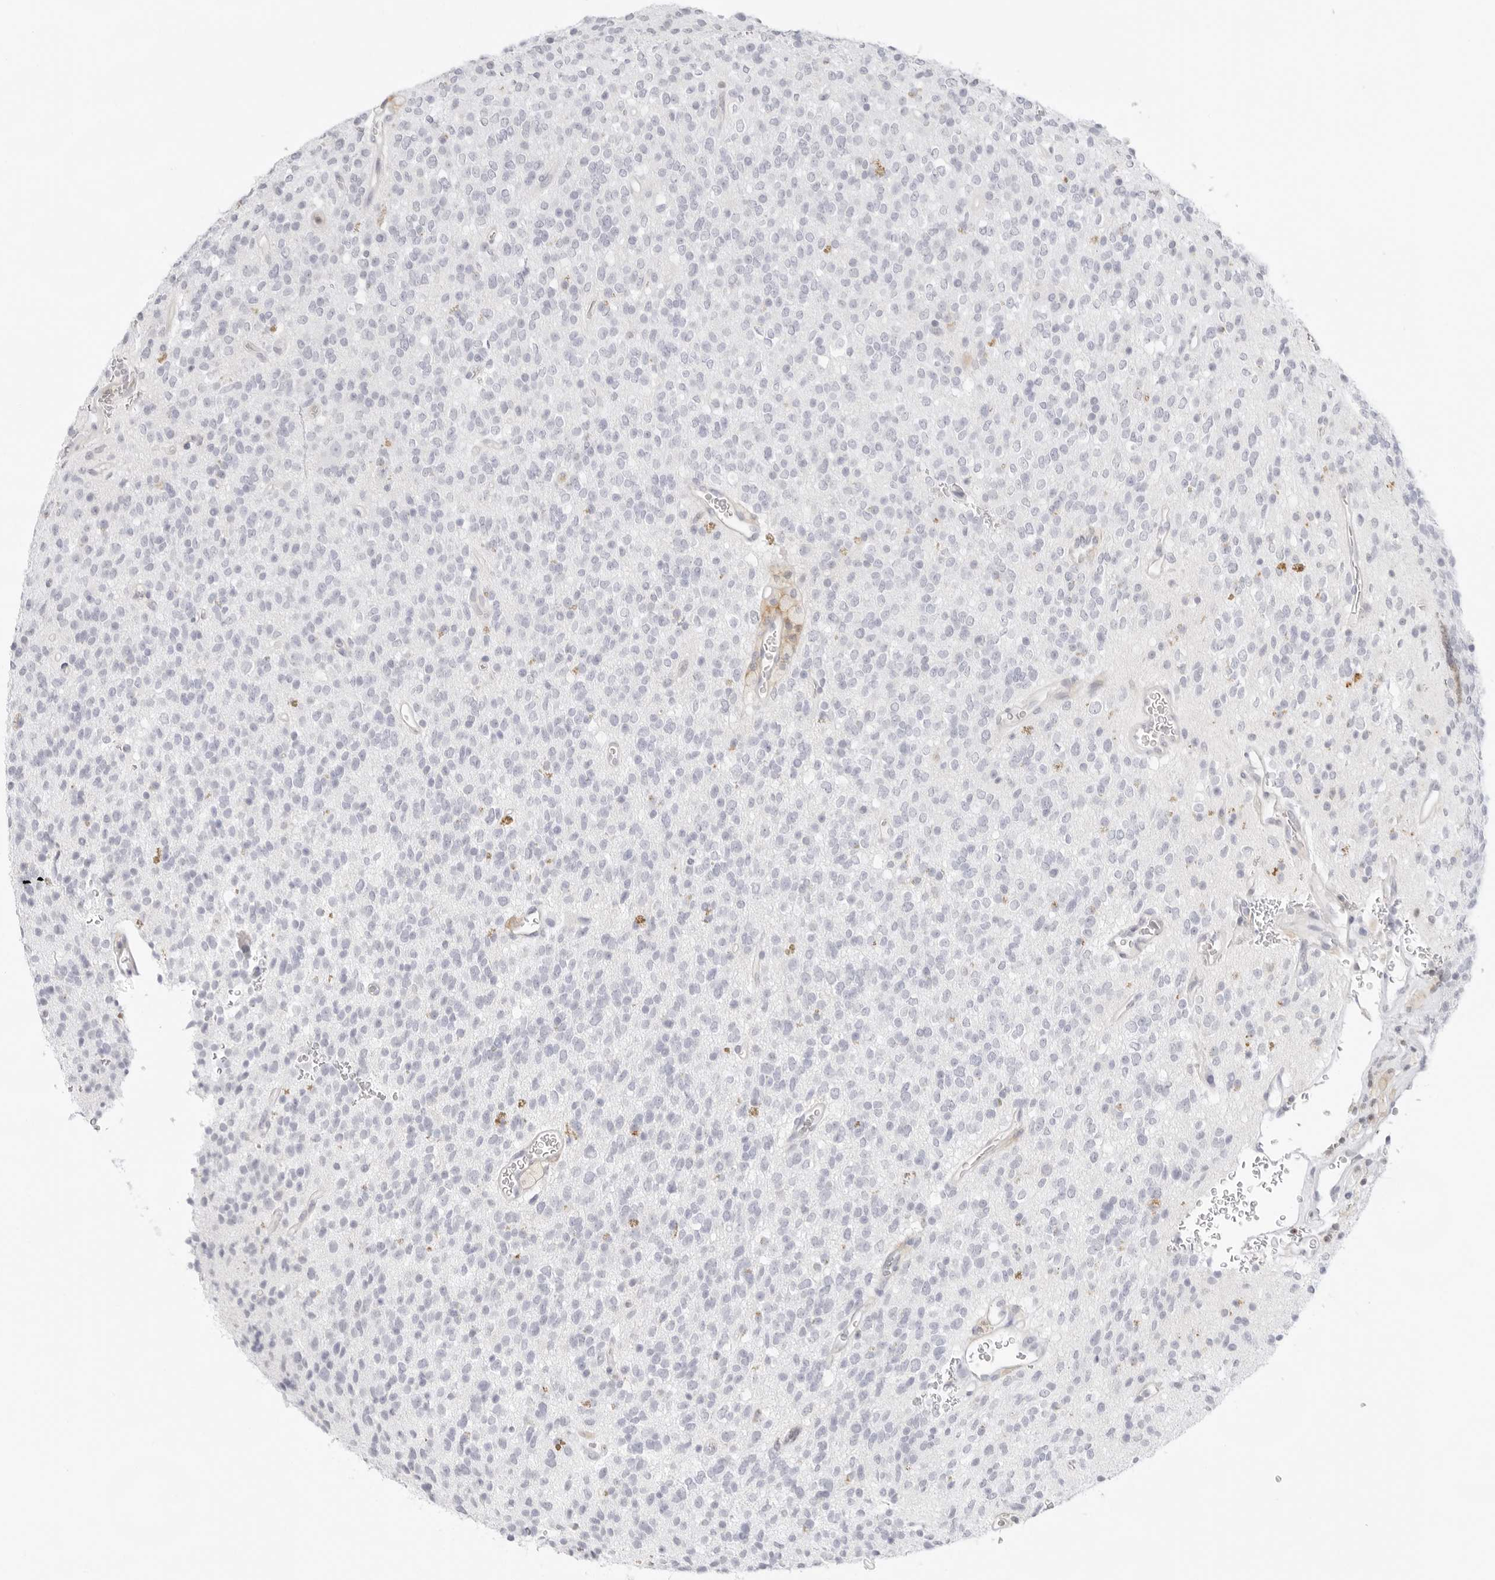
{"staining": {"intensity": "negative", "quantity": "none", "location": "none"}, "tissue": "glioma", "cell_type": "Tumor cells", "image_type": "cancer", "snomed": [{"axis": "morphology", "description": "Glioma, malignant, High grade"}, {"axis": "topography", "description": "Brain"}], "caption": "IHC micrograph of neoplastic tissue: glioma stained with DAB (3,3'-diaminobenzidine) demonstrates no significant protein staining in tumor cells.", "gene": "TNFRSF14", "patient": {"sex": "male", "age": 34}}